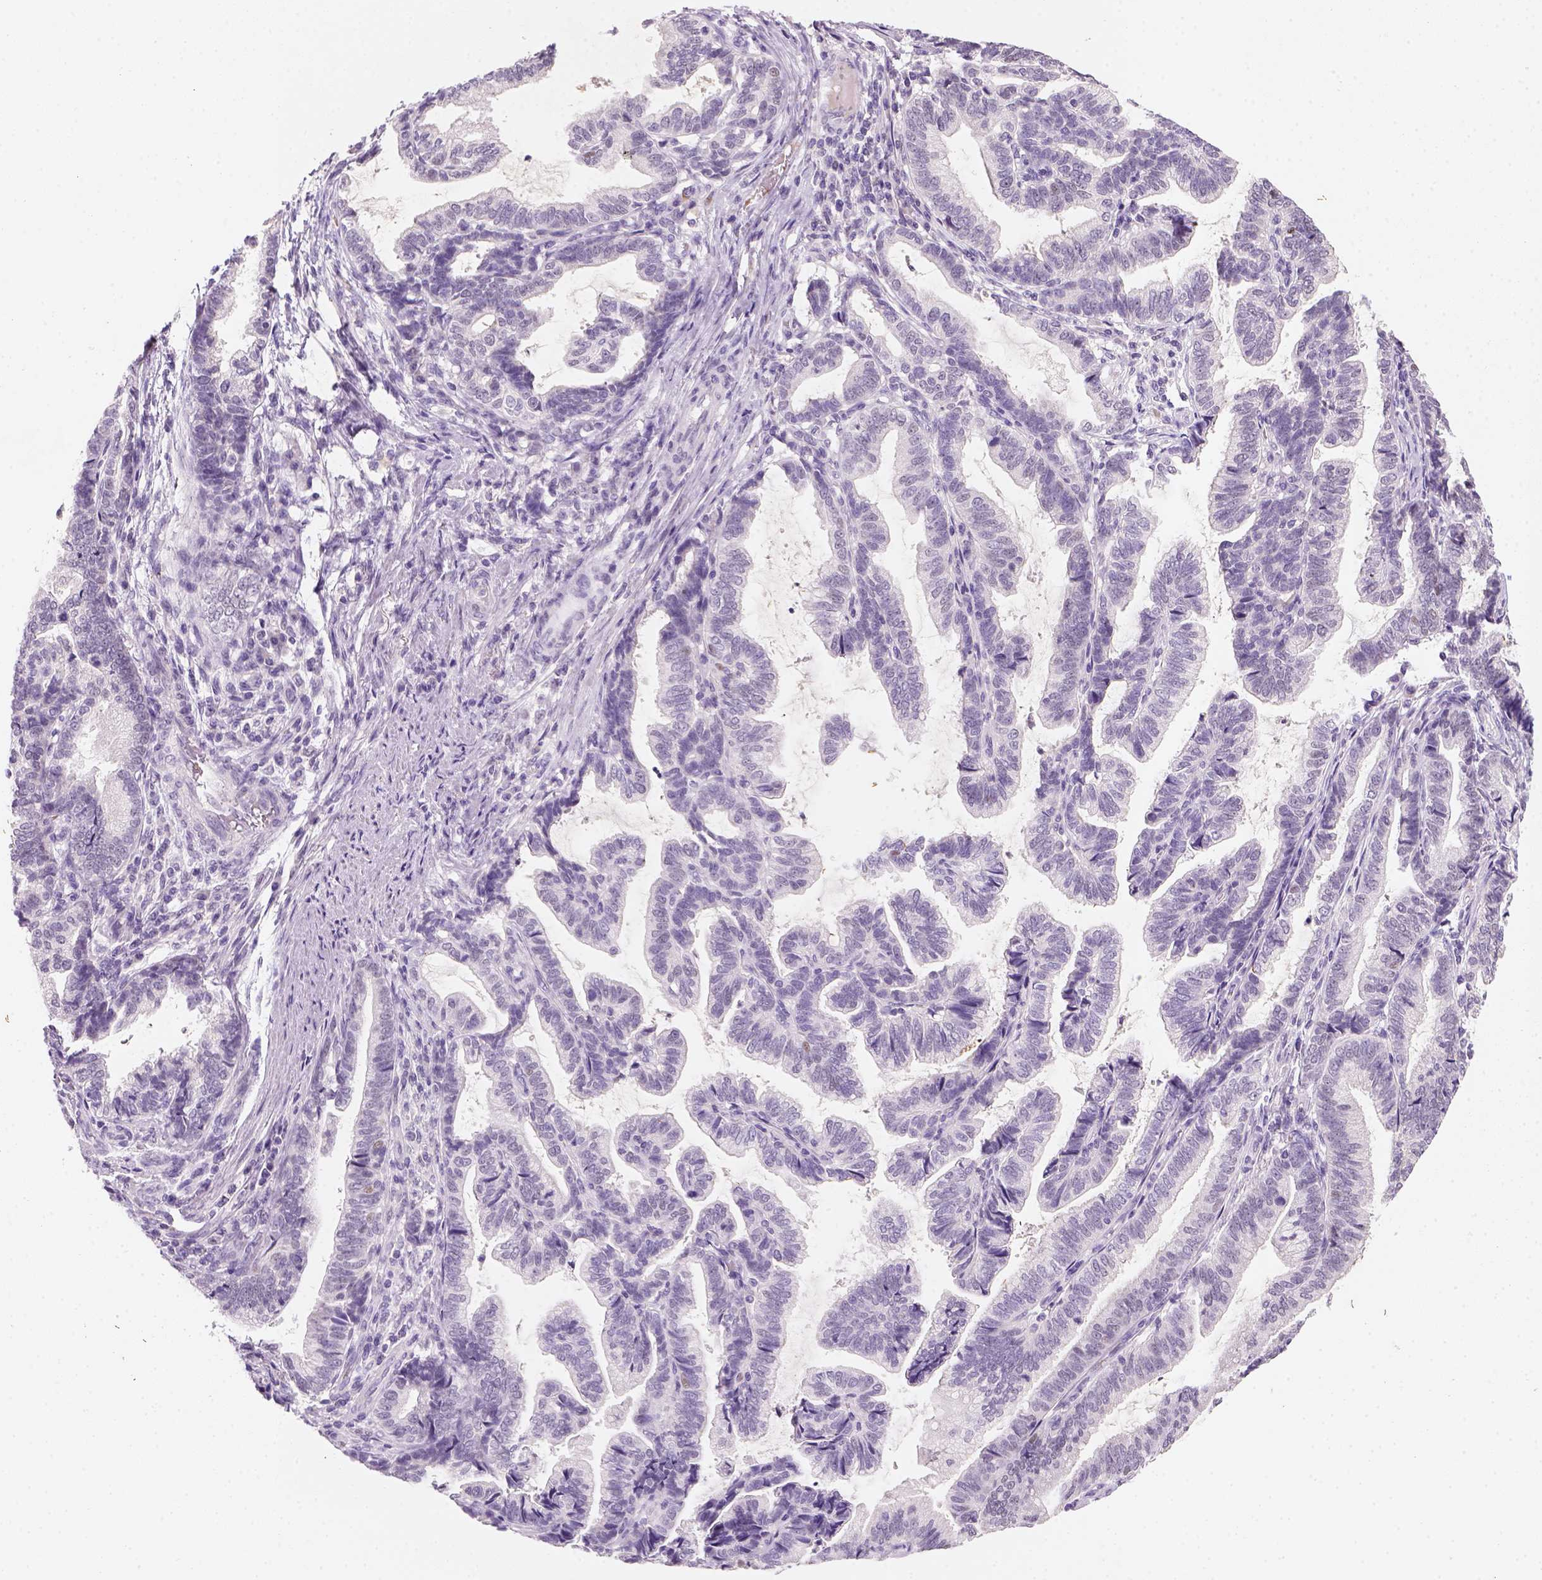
{"staining": {"intensity": "negative", "quantity": "none", "location": "none"}, "tissue": "stomach cancer", "cell_type": "Tumor cells", "image_type": "cancer", "snomed": [{"axis": "morphology", "description": "Adenocarcinoma, NOS"}, {"axis": "topography", "description": "Stomach"}], "caption": "Photomicrograph shows no significant protein staining in tumor cells of adenocarcinoma (stomach).", "gene": "ZMAT4", "patient": {"sex": "male", "age": 83}}